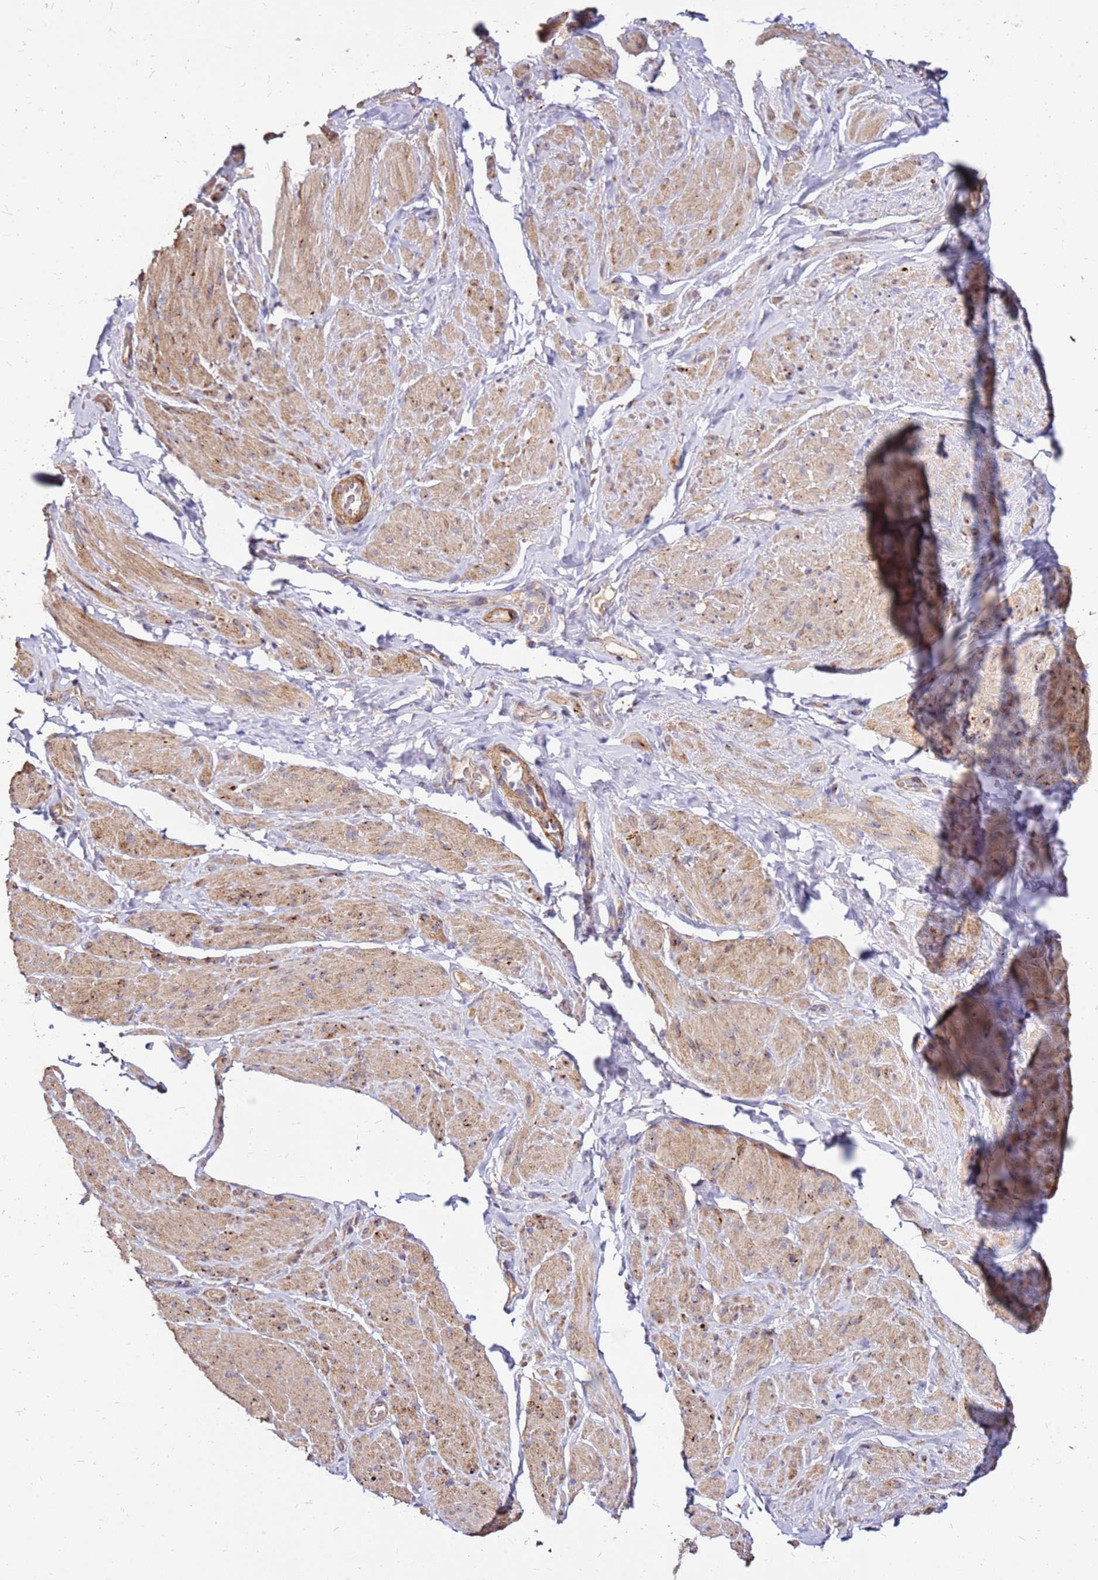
{"staining": {"intensity": "moderate", "quantity": "25%-75%", "location": "cytoplasmic/membranous"}, "tissue": "smooth muscle", "cell_type": "Smooth muscle cells", "image_type": "normal", "snomed": [{"axis": "morphology", "description": "Normal tissue, NOS"}, {"axis": "topography", "description": "Smooth muscle"}, {"axis": "topography", "description": "Peripheral nerve tissue"}], "caption": "Smooth muscle stained for a protein demonstrates moderate cytoplasmic/membranous positivity in smooth muscle cells. The staining was performed using DAB (3,3'-diaminobenzidine), with brown indicating positive protein expression. Nuclei are stained blue with hematoxylin.", "gene": "EXD3", "patient": {"sex": "male", "age": 69}}